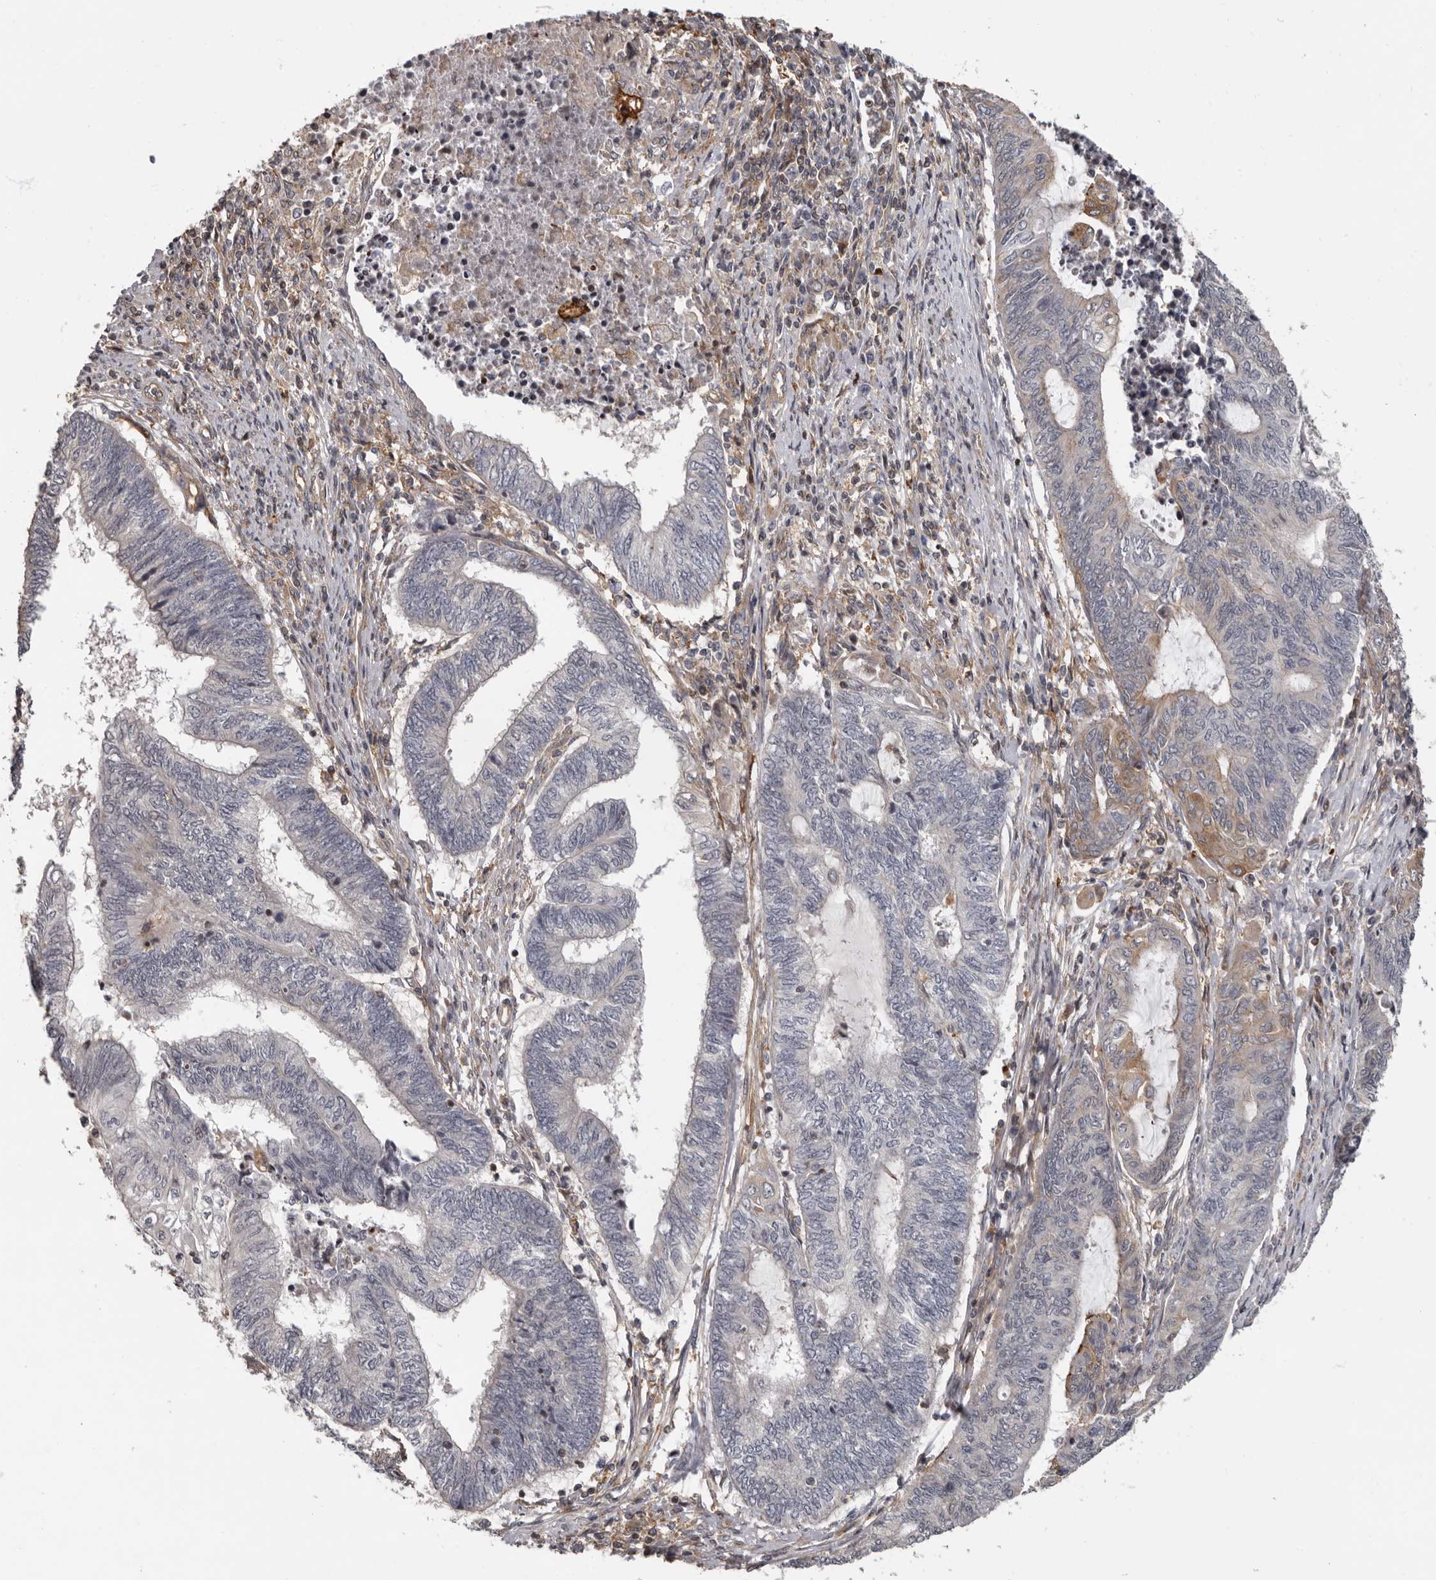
{"staining": {"intensity": "negative", "quantity": "none", "location": "none"}, "tissue": "endometrial cancer", "cell_type": "Tumor cells", "image_type": "cancer", "snomed": [{"axis": "morphology", "description": "Adenocarcinoma, NOS"}, {"axis": "topography", "description": "Uterus"}, {"axis": "topography", "description": "Endometrium"}], "caption": "Immunohistochemistry histopathology image of neoplastic tissue: adenocarcinoma (endometrial) stained with DAB shows no significant protein expression in tumor cells. (Brightfield microscopy of DAB immunohistochemistry at high magnification).", "gene": "FGFR4", "patient": {"sex": "female", "age": 70}}